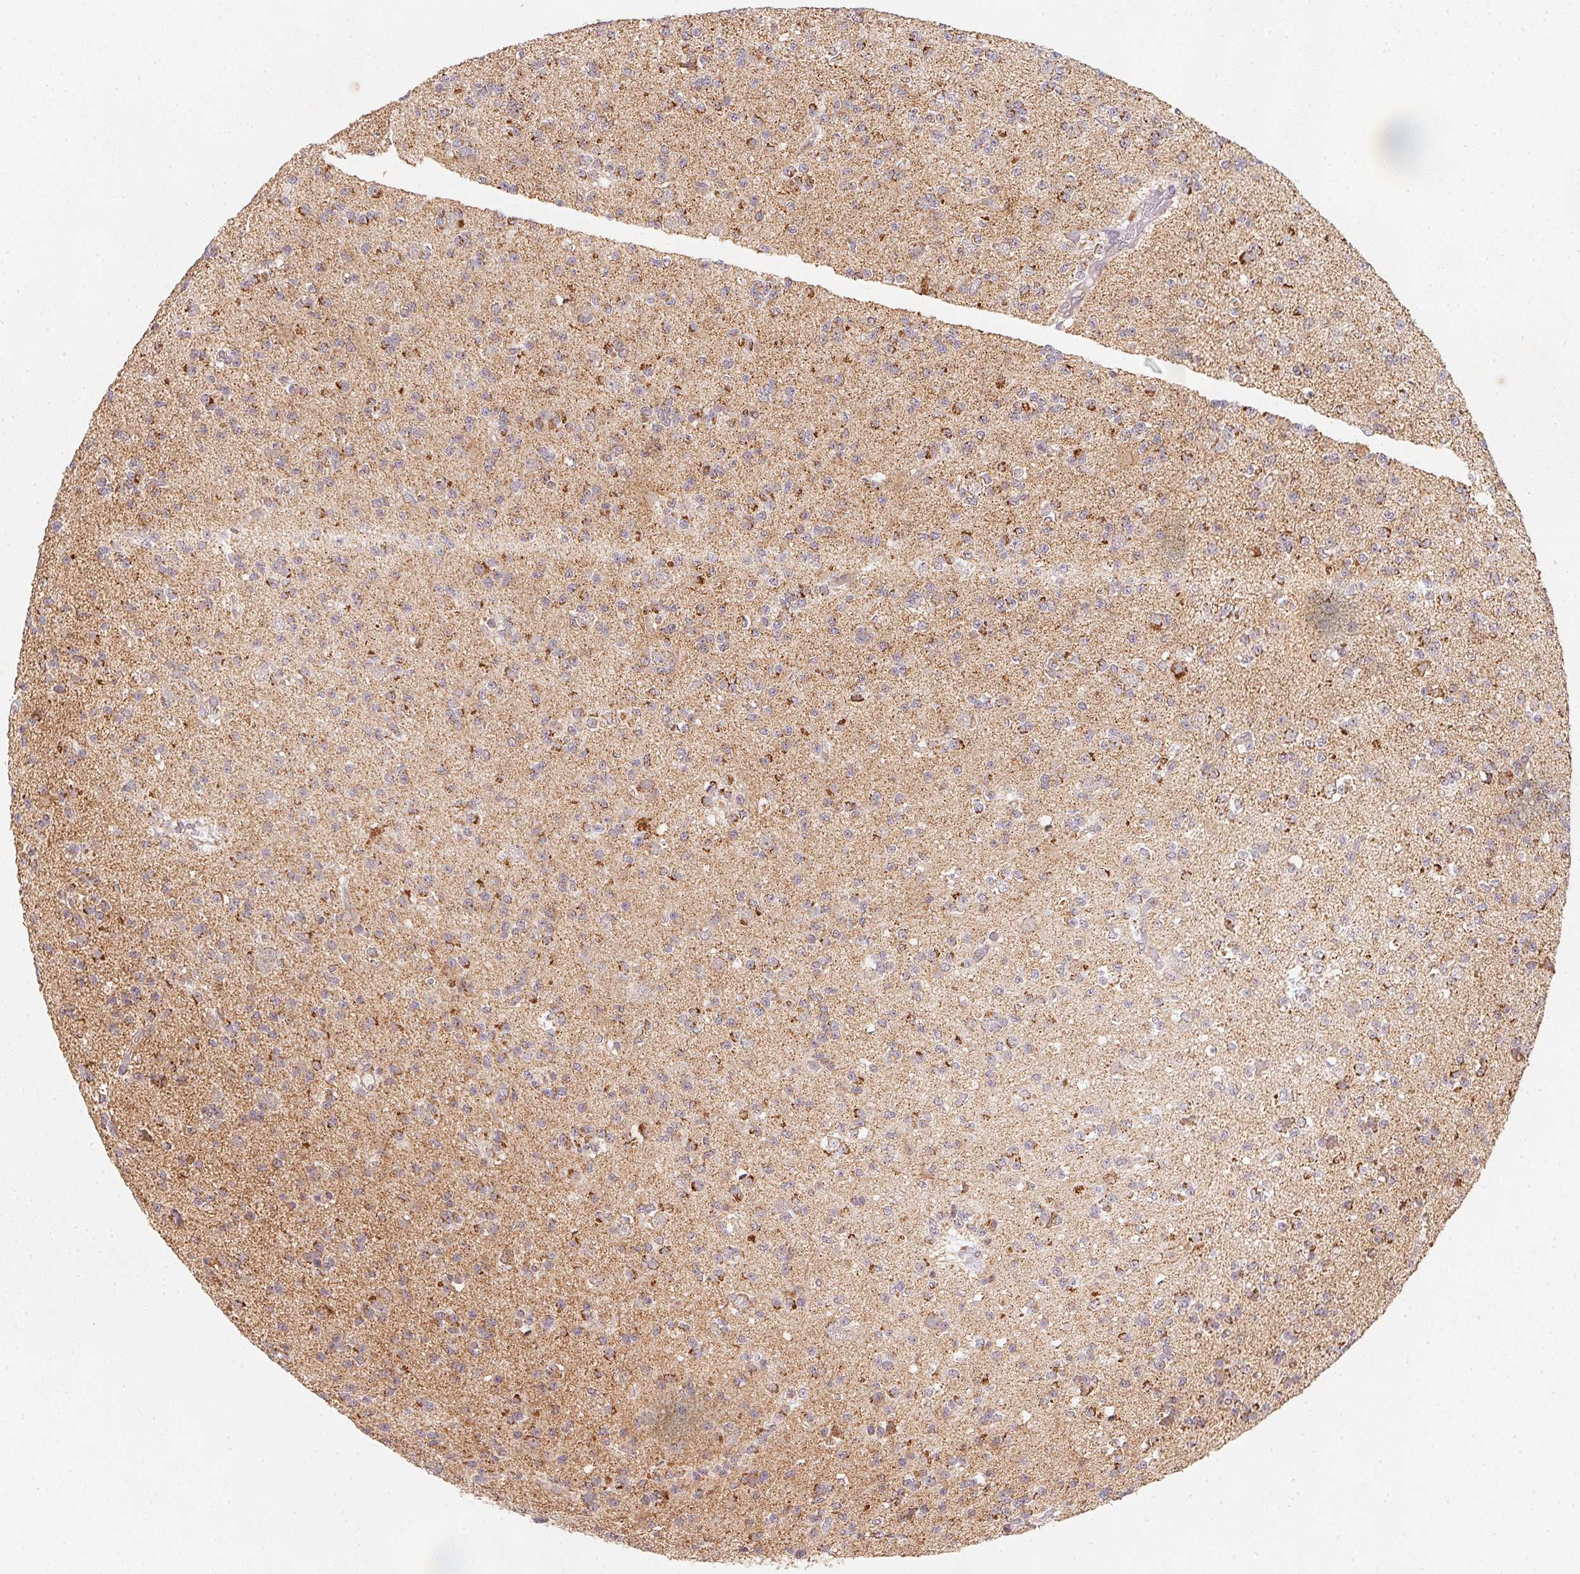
{"staining": {"intensity": "moderate", "quantity": "<25%", "location": "cytoplasmic/membranous"}, "tissue": "glioma", "cell_type": "Tumor cells", "image_type": "cancer", "snomed": [{"axis": "morphology", "description": "Glioma, malignant, High grade"}, {"axis": "topography", "description": "Brain"}], "caption": "An image of glioma stained for a protein reveals moderate cytoplasmic/membranous brown staining in tumor cells.", "gene": "NDUFS6", "patient": {"sex": "male", "age": 36}}